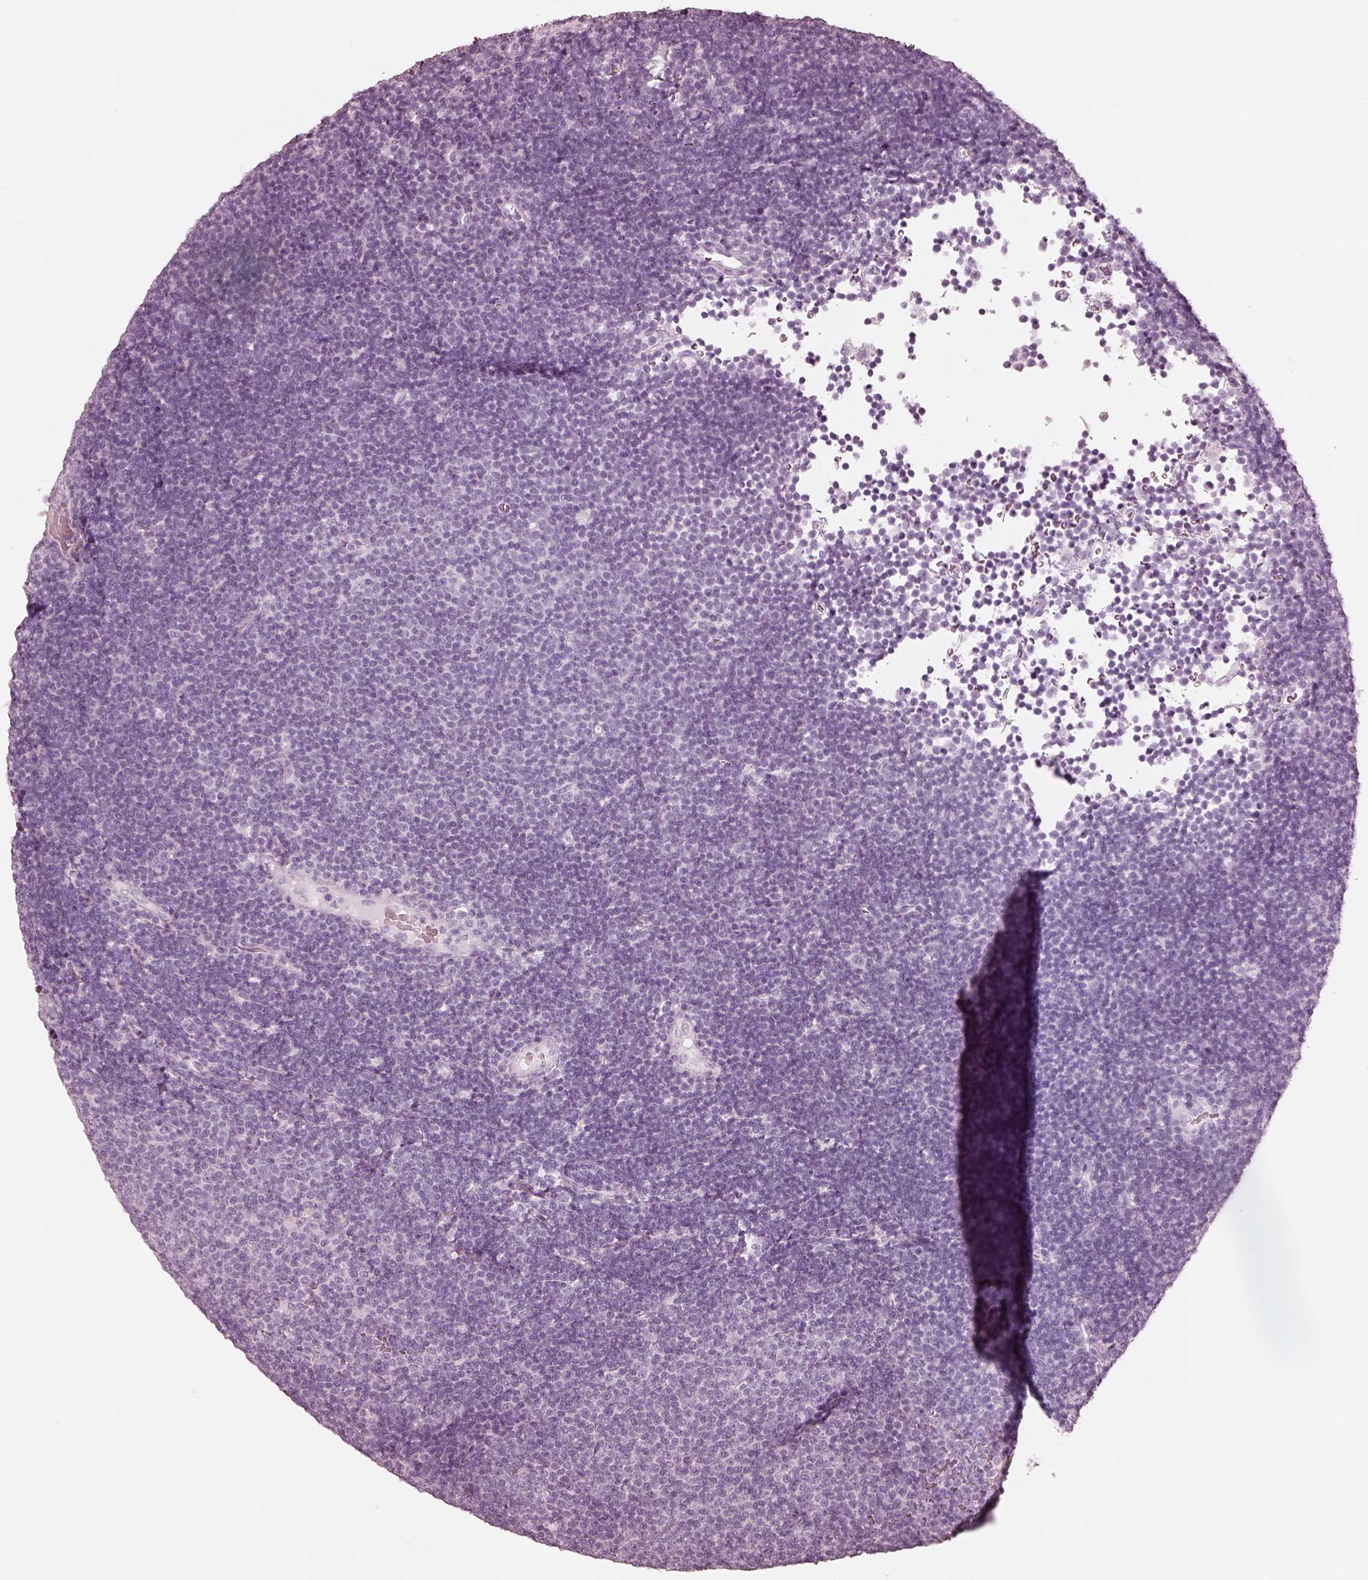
{"staining": {"intensity": "negative", "quantity": "none", "location": "none"}, "tissue": "lymphoma", "cell_type": "Tumor cells", "image_type": "cancer", "snomed": [{"axis": "morphology", "description": "Malignant lymphoma, non-Hodgkin's type, Low grade"}, {"axis": "topography", "description": "Brain"}], "caption": "IHC photomicrograph of human lymphoma stained for a protein (brown), which shows no expression in tumor cells.", "gene": "WLS", "patient": {"sex": "female", "age": 66}}